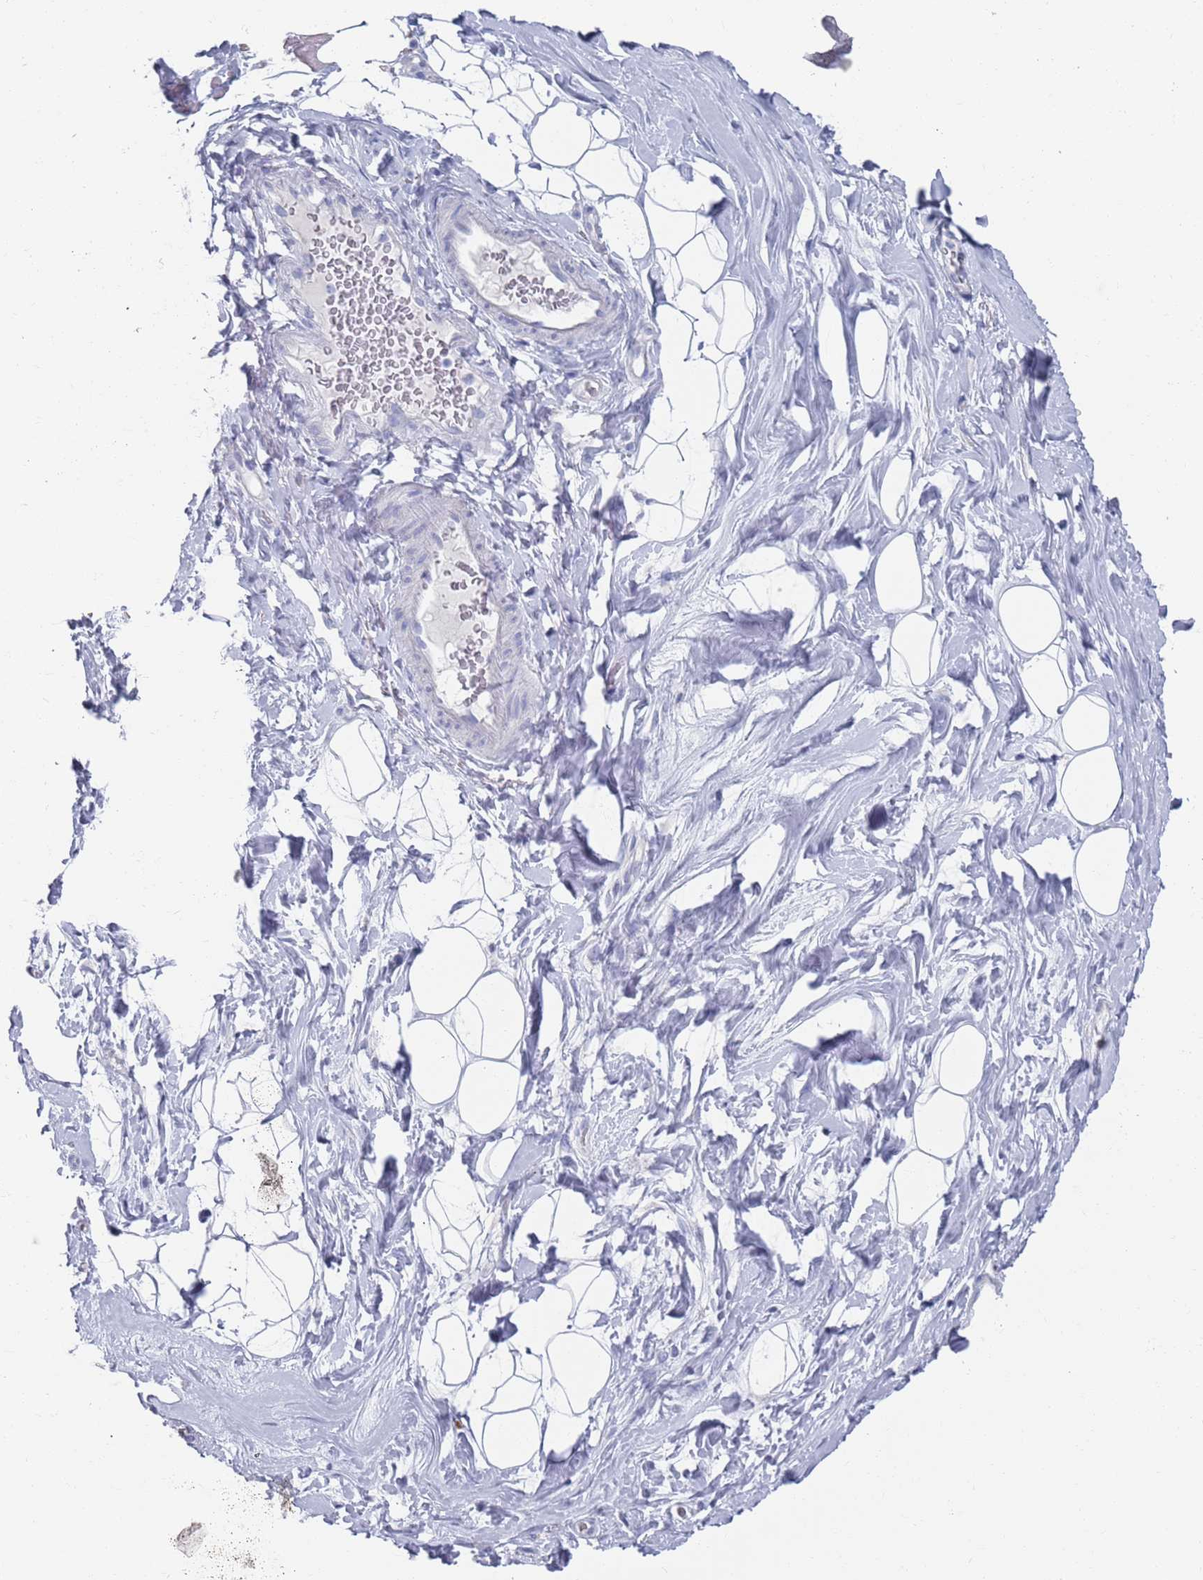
{"staining": {"intensity": "negative", "quantity": "none", "location": "none"}, "tissue": "adipose tissue", "cell_type": "Adipocytes", "image_type": "normal", "snomed": [{"axis": "morphology", "description": "Normal tissue, NOS"}, {"axis": "topography", "description": "Breast"}], "caption": "This photomicrograph is of normal adipose tissue stained with IHC to label a protein in brown with the nuclei are counter-stained blue. There is no staining in adipocytes.", "gene": "MAT1A", "patient": {"sex": "female", "age": 26}}